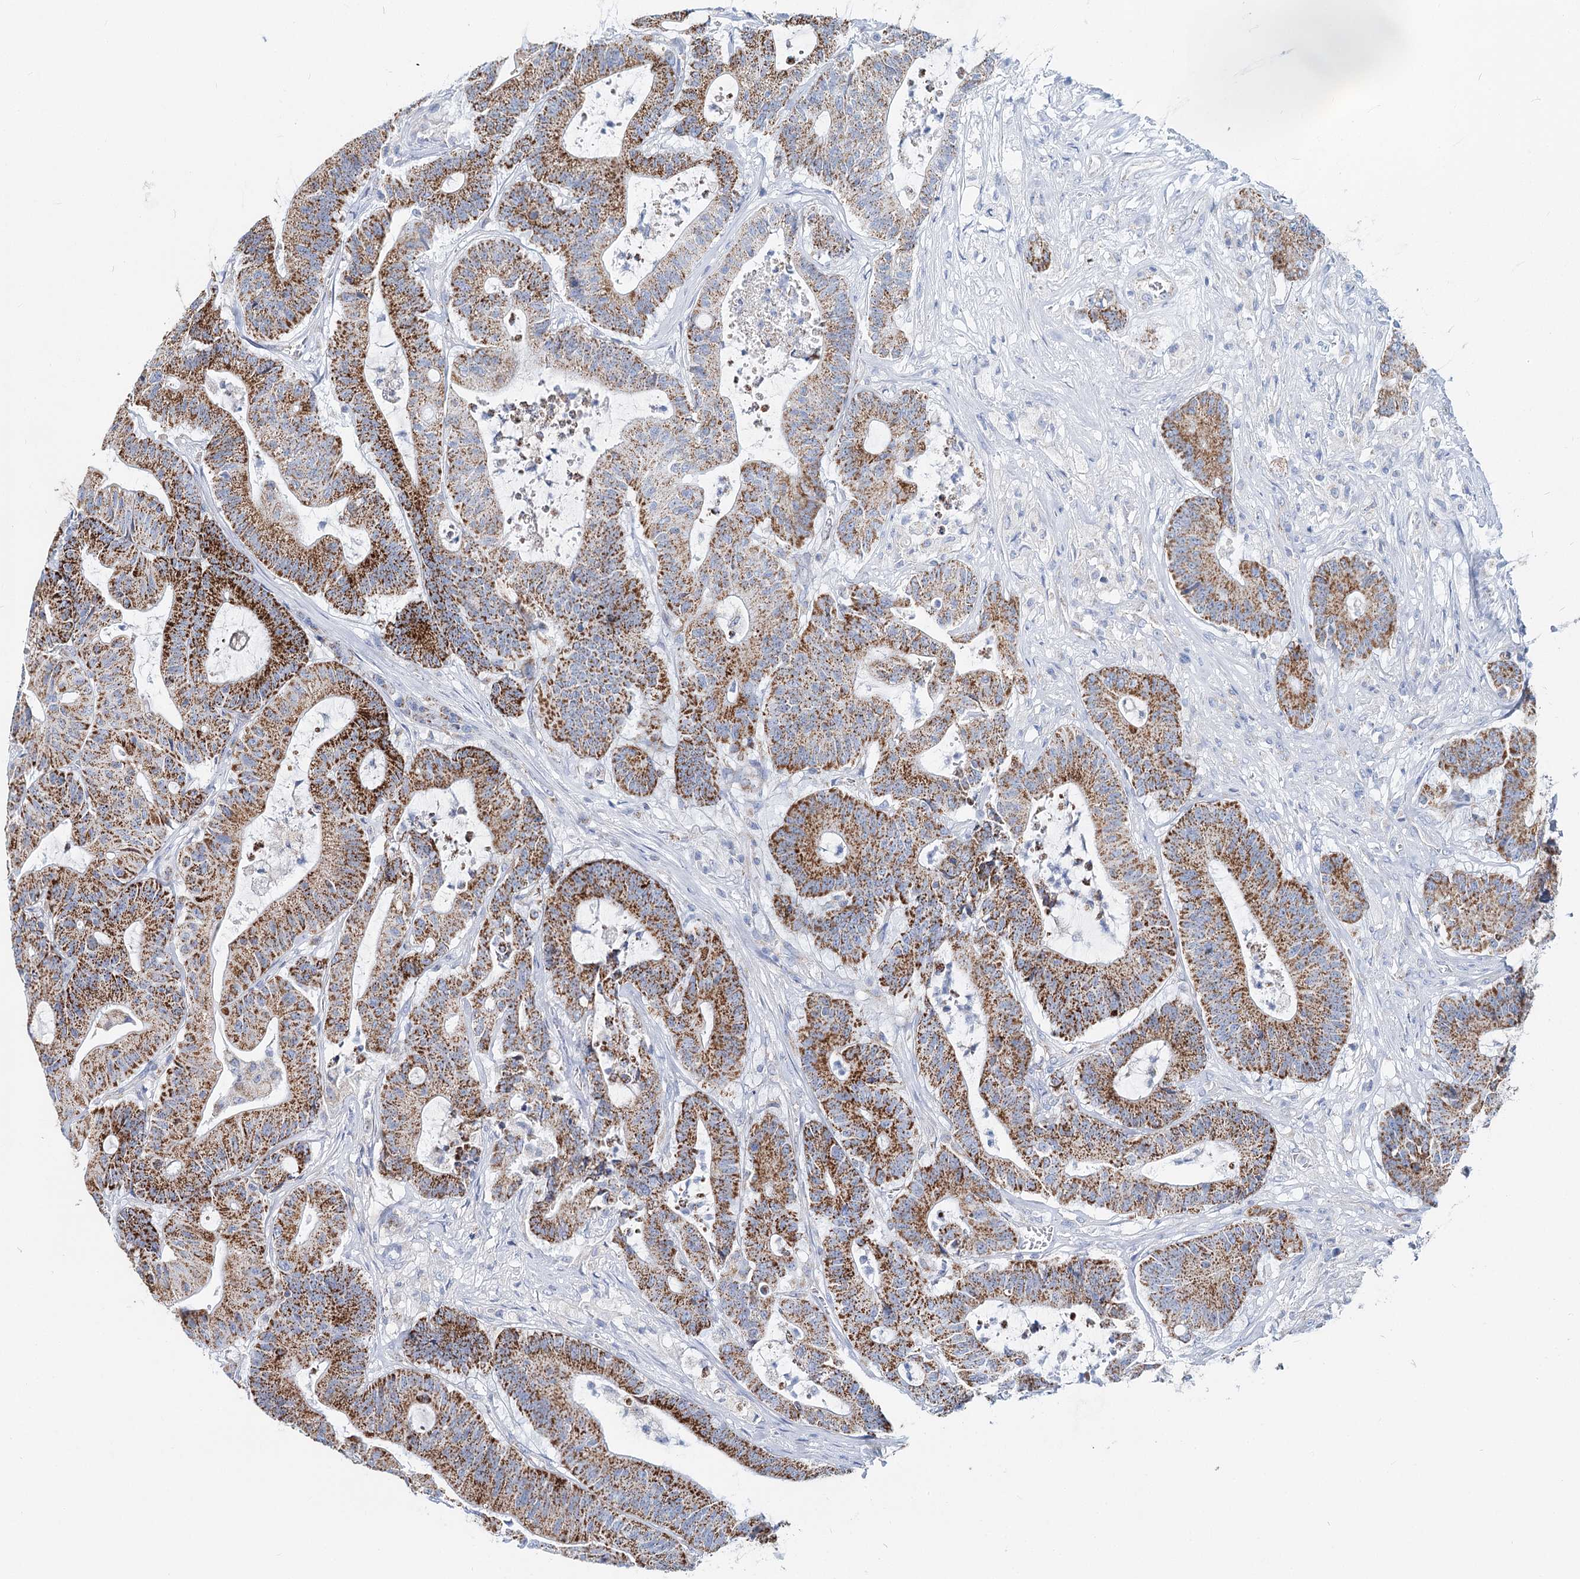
{"staining": {"intensity": "strong", "quantity": "25%-75%", "location": "cytoplasmic/membranous"}, "tissue": "colorectal cancer", "cell_type": "Tumor cells", "image_type": "cancer", "snomed": [{"axis": "morphology", "description": "Adenocarcinoma, NOS"}, {"axis": "topography", "description": "Colon"}], "caption": "Immunohistochemical staining of human colorectal cancer reveals high levels of strong cytoplasmic/membranous positivity in about 25%-75% of tumor cells. (DAB = brown stain, brightfield microscopy at high magnification).", "gene": "MCCC2", "patient": {"sex": "female", "age": 84}}